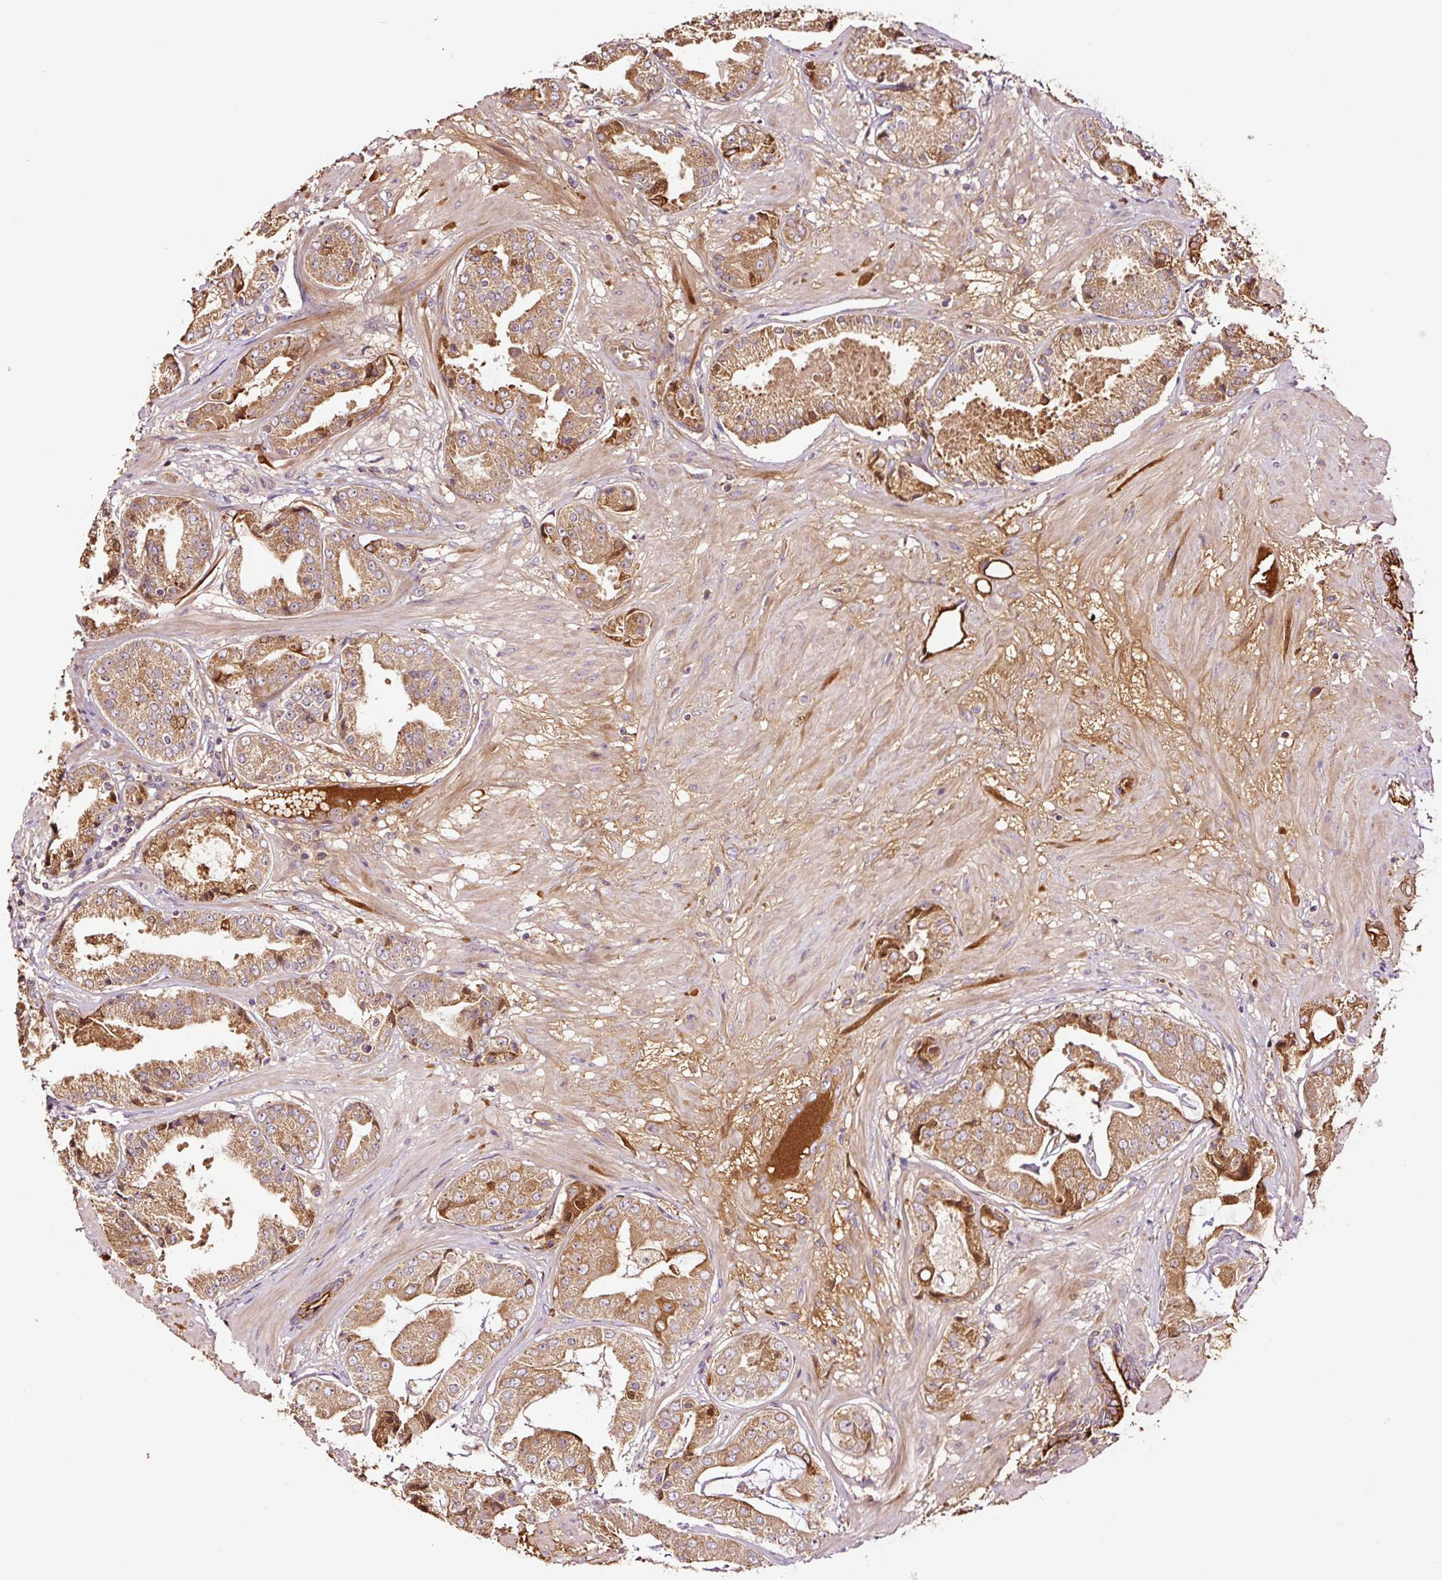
{"staining": {"intensity": "moderate", "quantity": ">75%", "location": "cytoplasmic/membranous"}, "tissue": "prostate cancer", "cell_type": "Tumor cells", "image_type": "cancer", "snomed": [{"axis": "morphology", "description": "Adenocarcinoma, High grade"}, {"axis": "topography", "description": "Prostate"}], "caption": "High-power microscopy captured an immunohistochemistry micrograph of prostate cancer (adenocarcinoma (high-grade)), revealing moderate cytoplasmic/membranous expression in approximately >75% of tumor cells.", "gene": "PGLYRP2", "patient": {"sex": "male", "age": 63}}